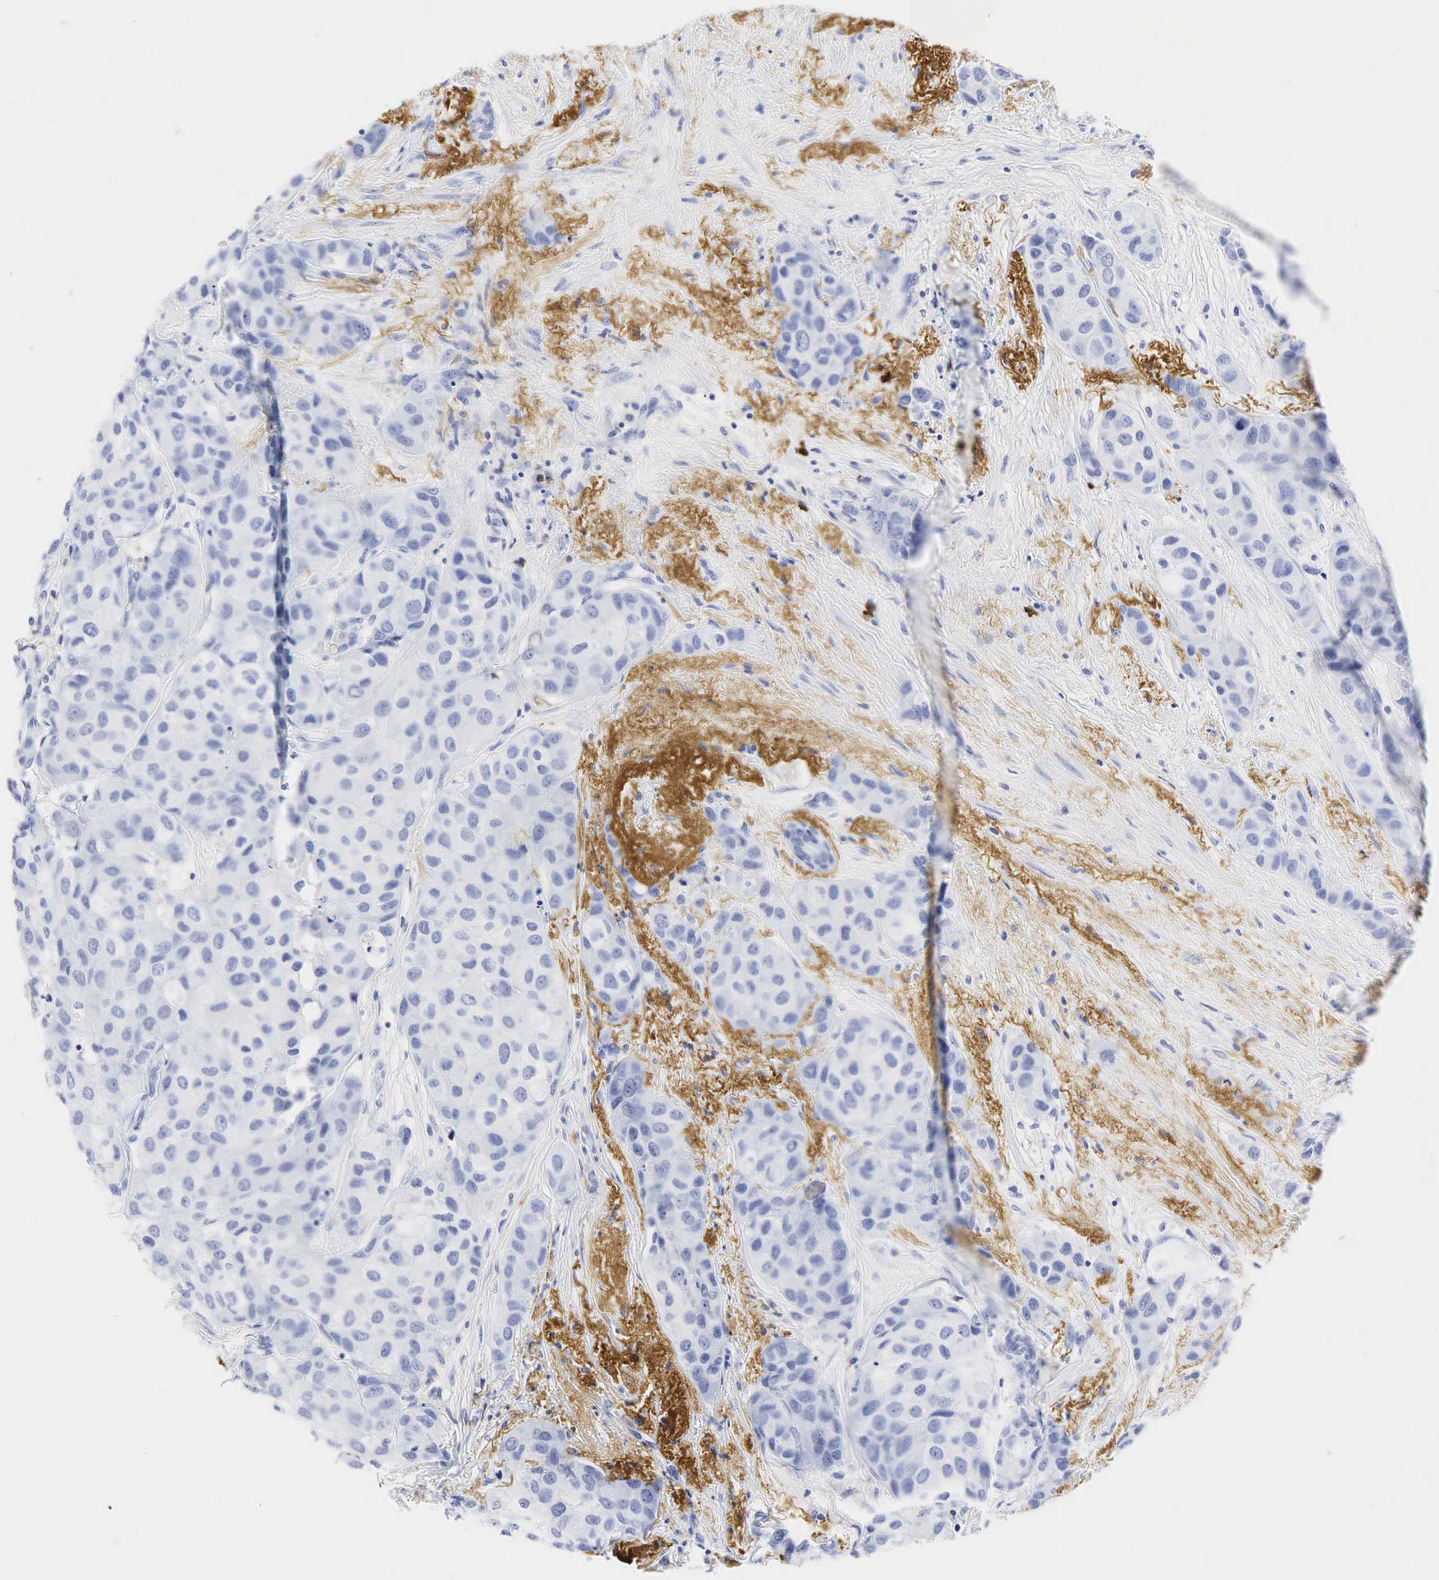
{"staining": {"intensity": "negative", "quantity": "none", "location": "none"}, "tissue": "breast cancer", "cell_type": "Tumor cells", "image_type": "cancer", "snomed": [{"axis": "morphology", "description": "Duct carcinoma"}, {"axis": "topography", "description": "Breast"}], "caption": "Tumor cells show no significant protein expression in breast cancer (infiltrating ductal carcinoma). (DAB immunohistochemistry (IHC) visualized using brightfield microscopy, high magnification).", "gene": "LYZ", "patient": {"sex": "female", "age": 68}}